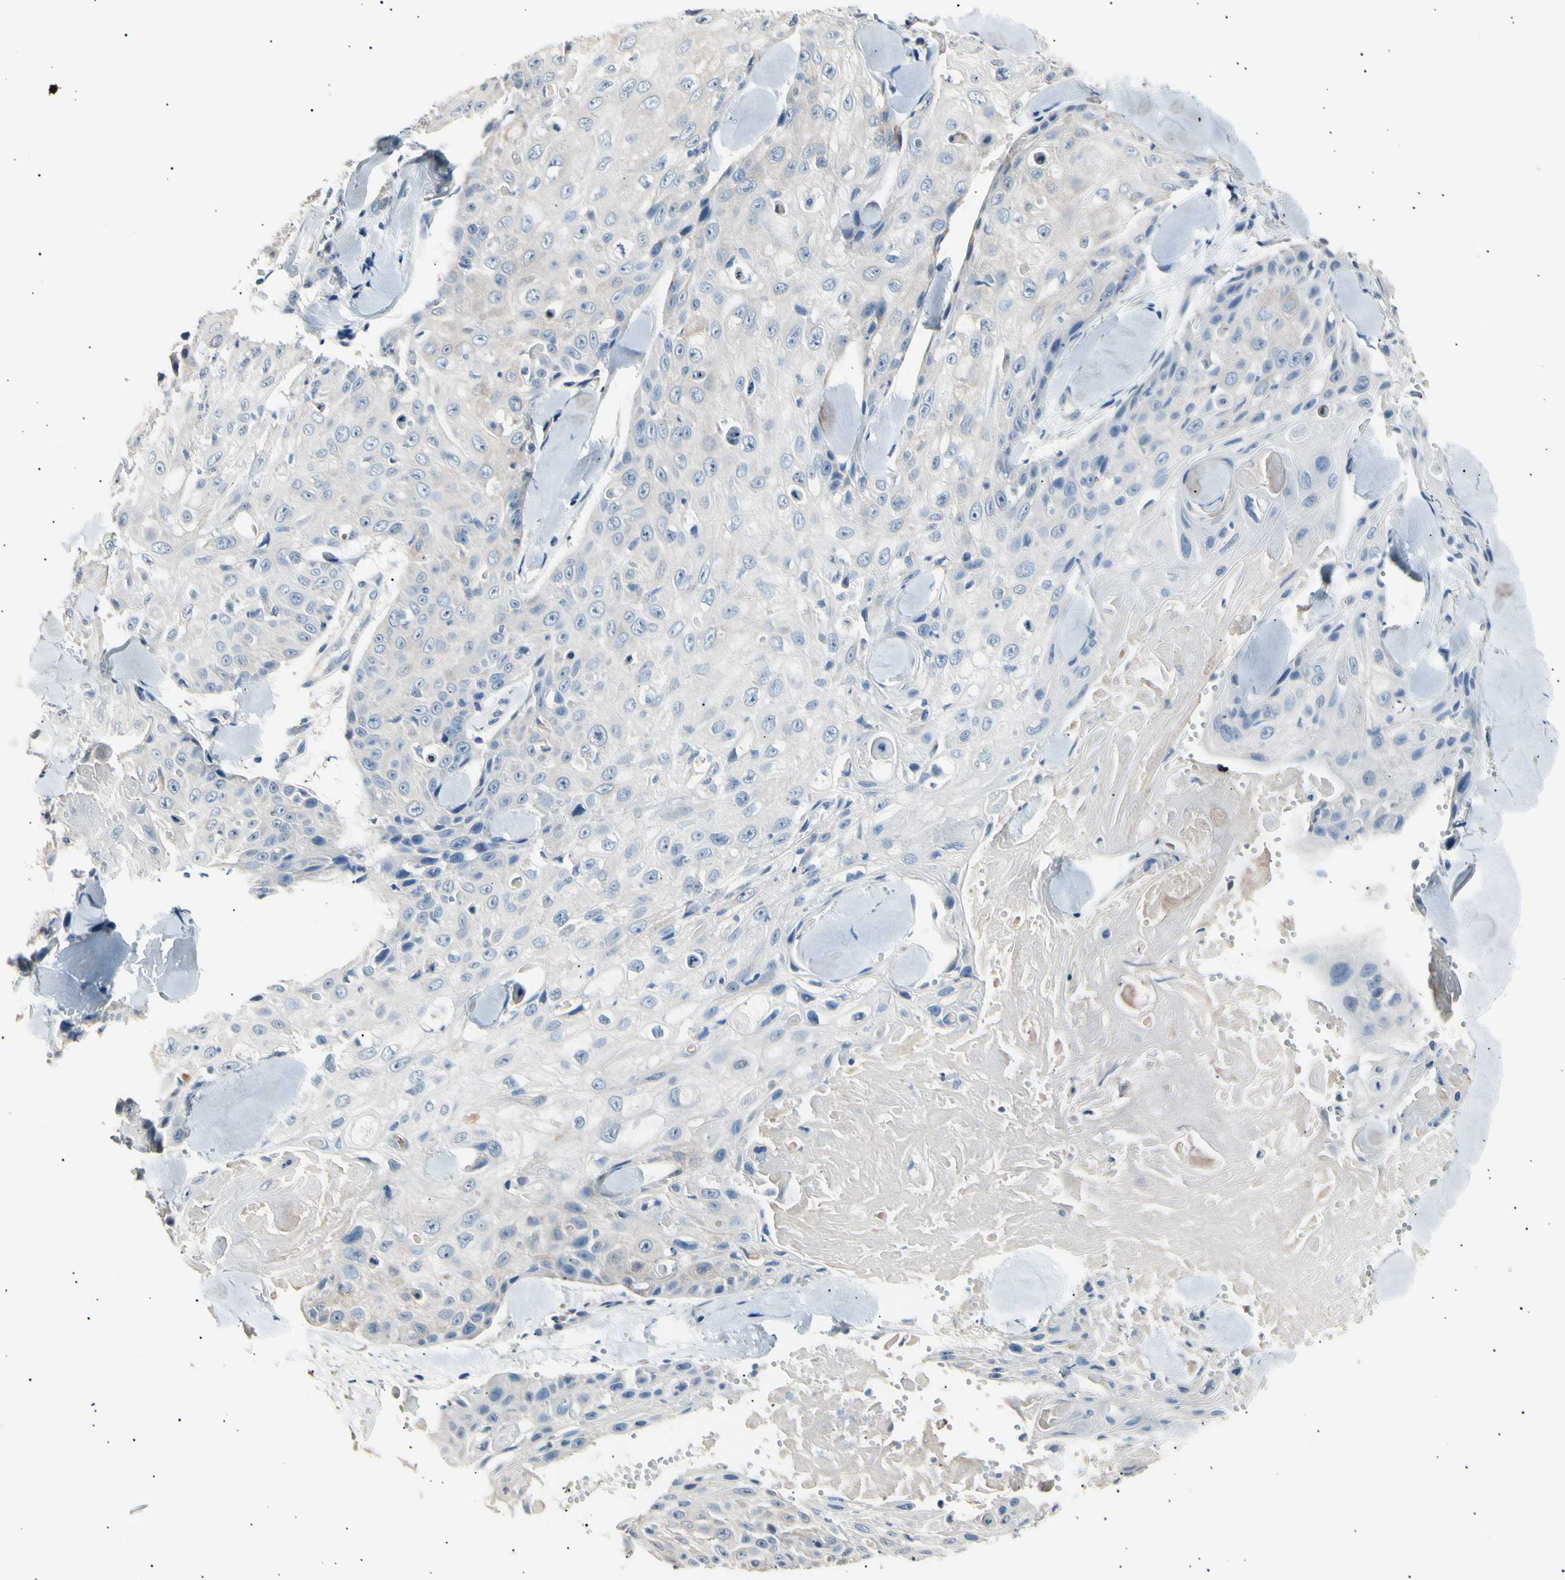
{"staining": {"intensity": "negative", "quantity": "none", "location": "none"}, "tissue": "skin cancer", "cell_type": "Tumor cells", "image_type": "cancer", "snomed": [{"axis": "morphology", "description": "Squamous cell carcinoma, NOS"}, {"axis": "topography", "description": "Skin"}], "caption": "Immunohistochemistry (IHC) micrograph of skin cancer stained for a protein (brown), which displays no positivity in tumor cells.", "gene": "LDLR", "patient": {"sex": "male", "age": 86}}